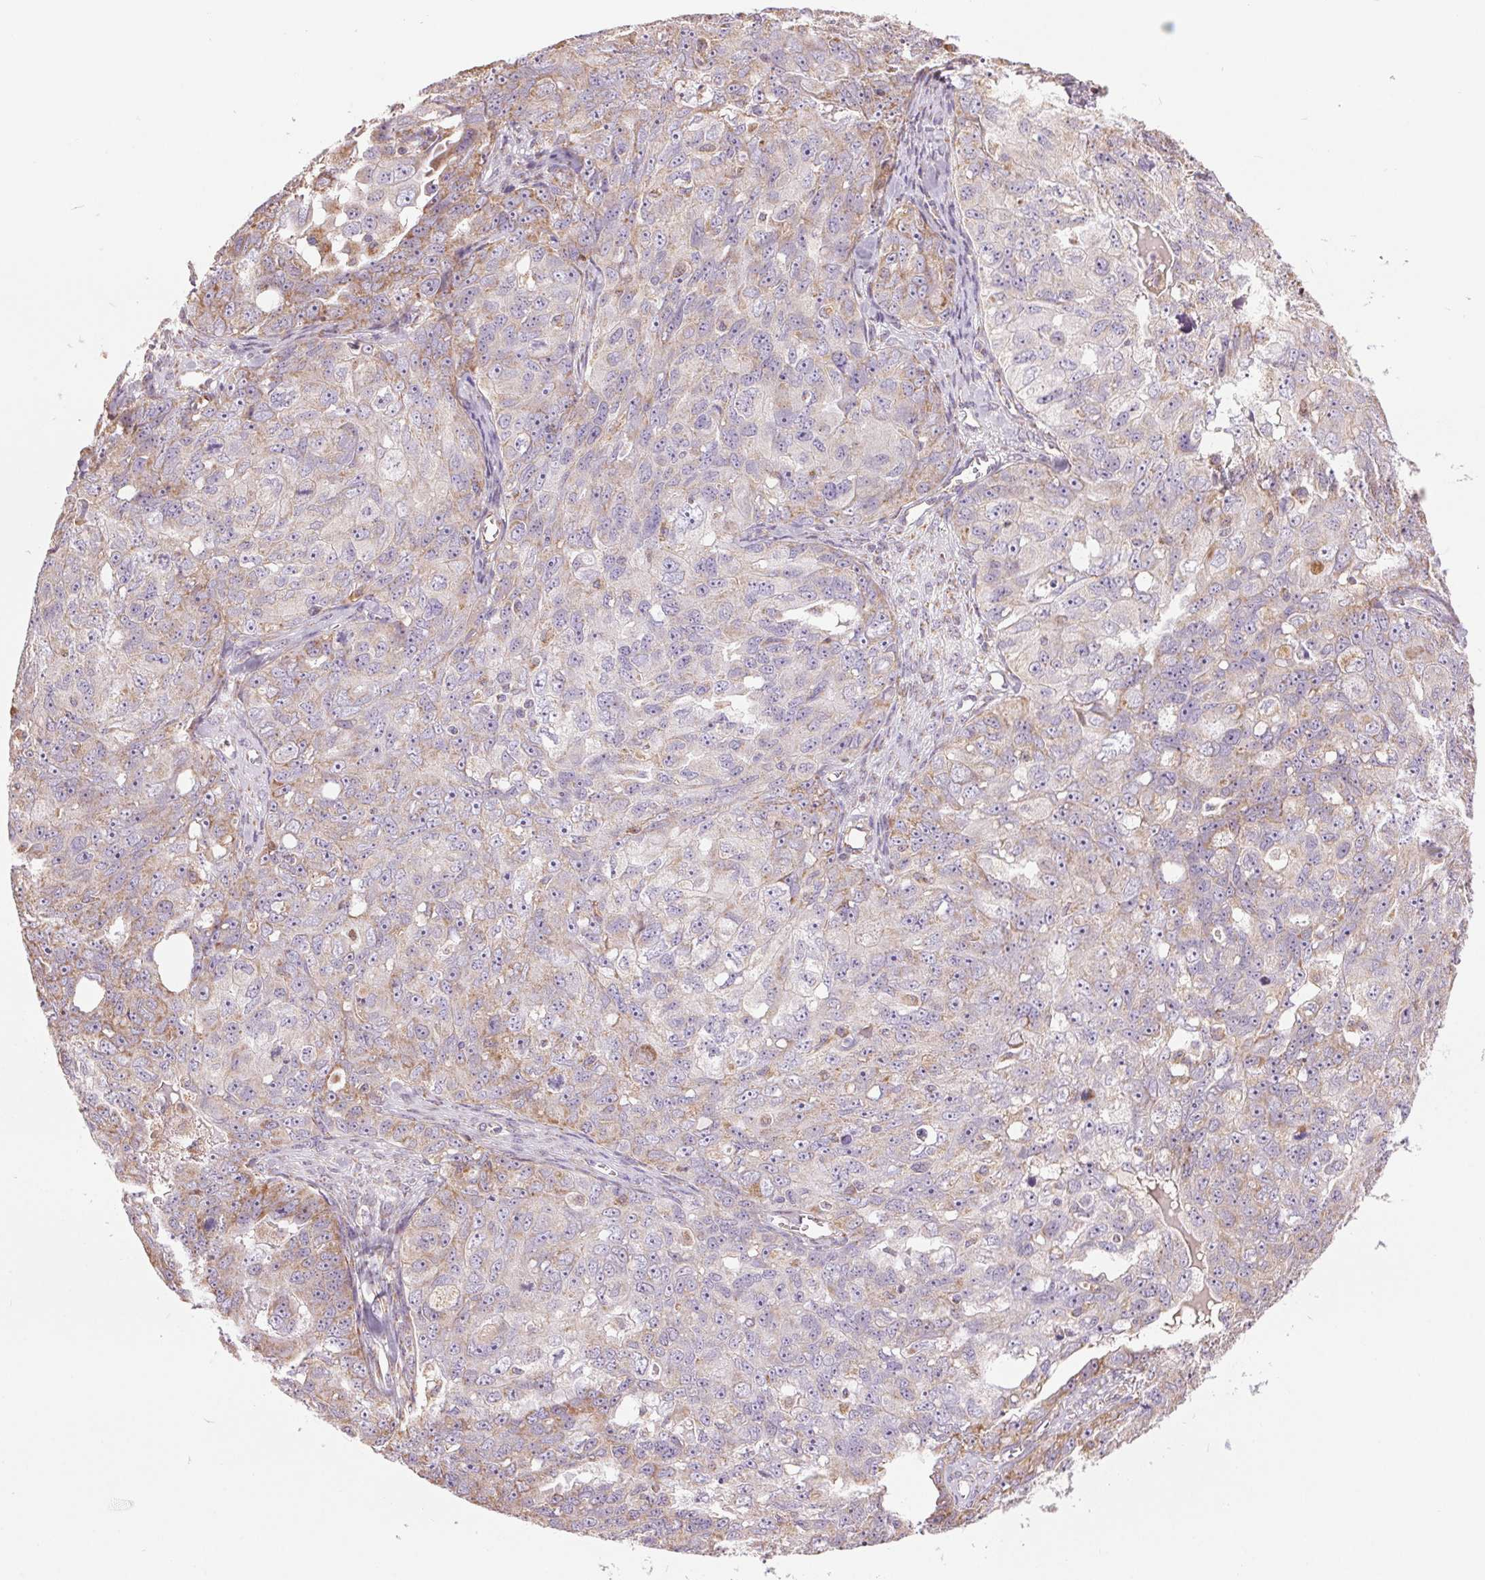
{"staining": {"intensity": "weak", "quantity": "25%-75%", "location": "cytoplasmic/membranous"}, "tissue": "ovarian cancer", "cell_type": "Tumor cells", "image_type": "cancer", "snomed": [{"axis": "morphology", "description": "Carcinoma, endometroid"}, {"axis": "topography", "description": "Ovary"}], "caption": "An image of endometroid carcinoma (ovarian) stained for a protein displays weak cytoplasmic/membranous brown staining in tumor cells. The staining was performed using DAB to visualize the protein expression in brown, while the nuclei were stained in blue with hematoxylin (Magnification: 20x).", "gene": "DGUOK", "patient": {"sex": "female", "age": 70}}